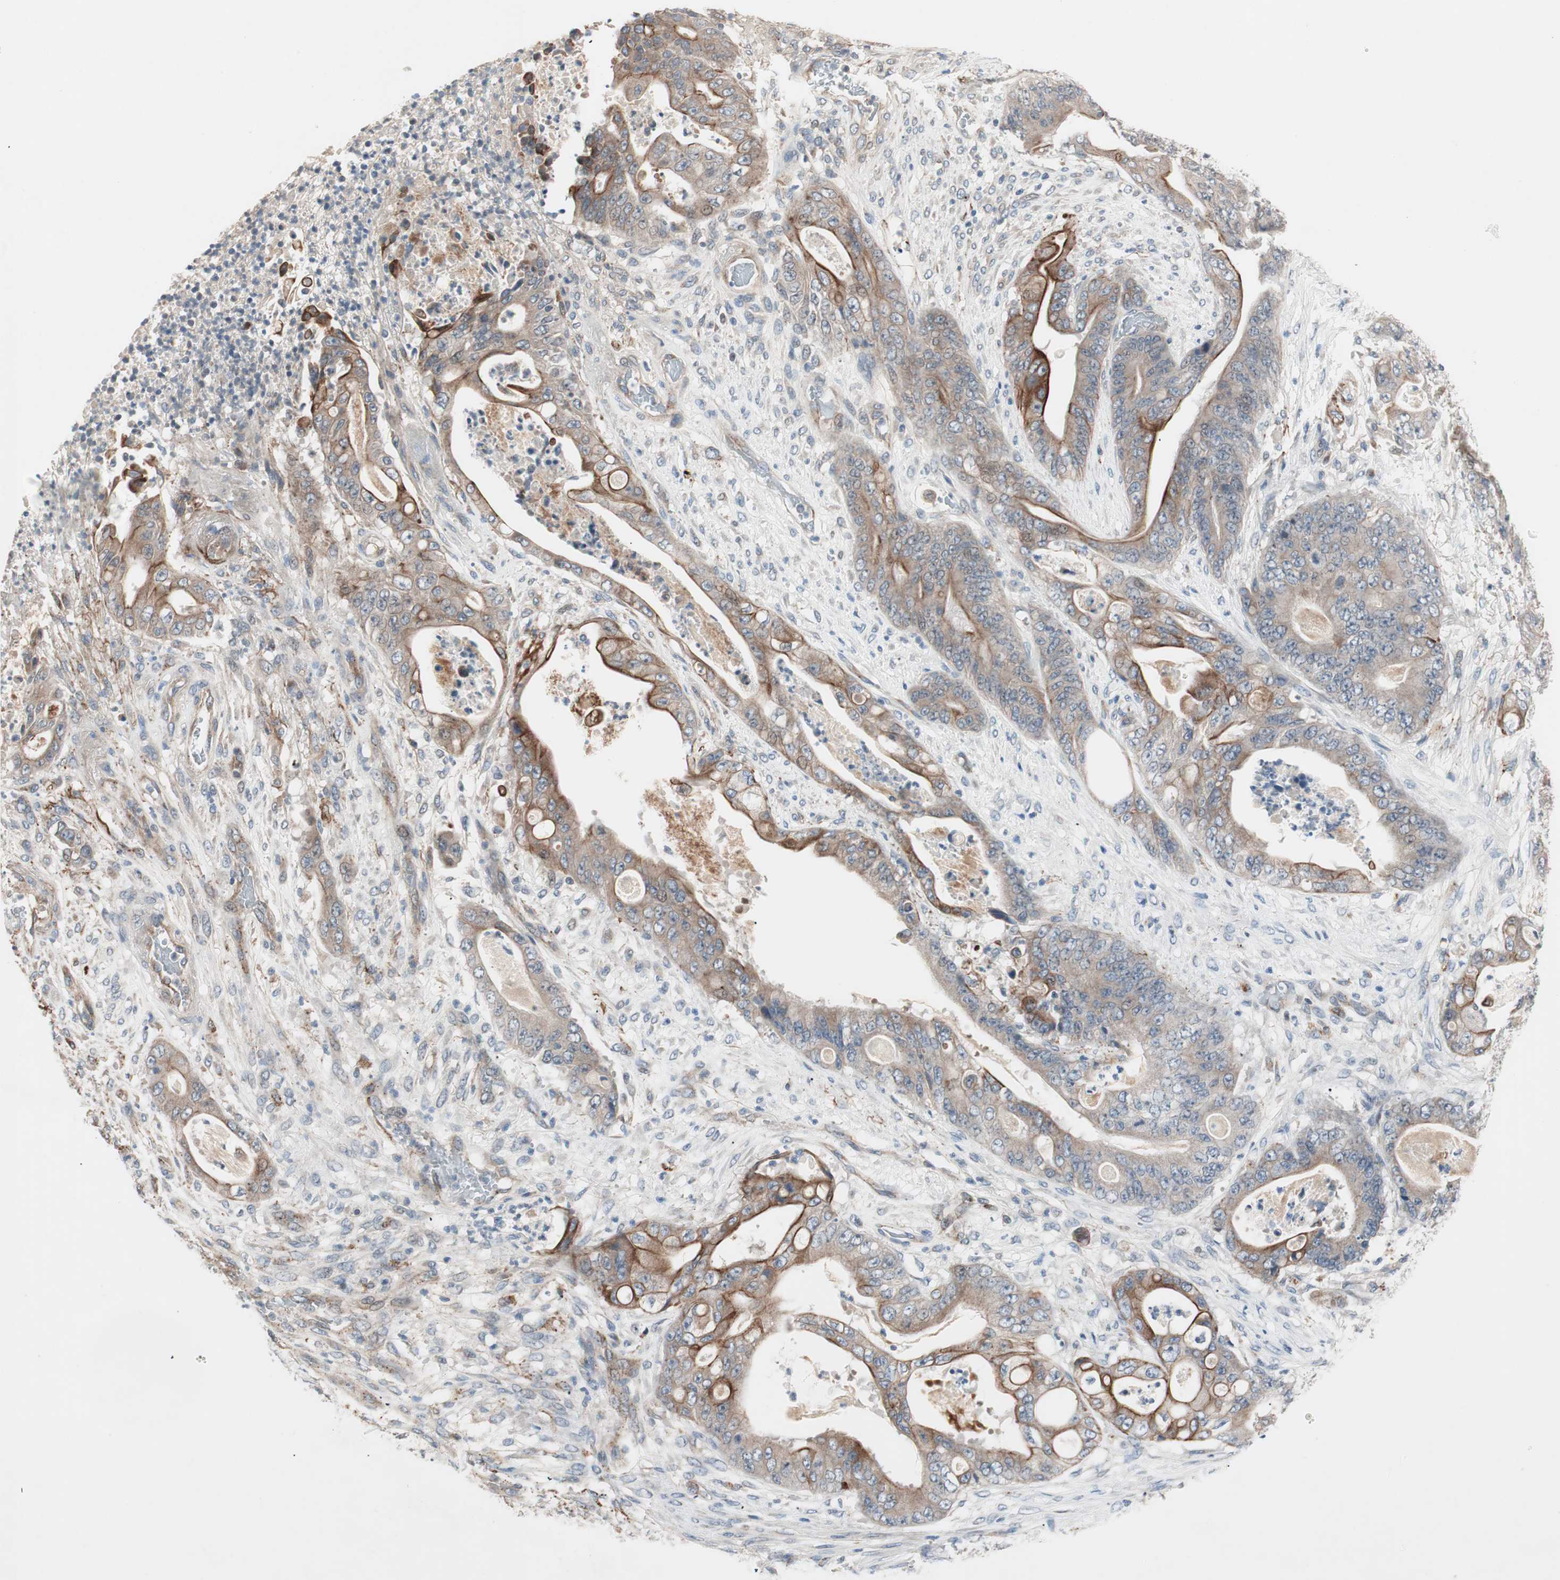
{"staining": {"intensity": "moderate", "quantity": ">75%", "location": "cytoplasmic/membranous"}, "tissue": "stomach cancer", "cell_type": "Tumor cells", "image_type": "cancer", "snomed": [{"axis": "morphology", "description": "Adenocarcinoma, NOS"}, {"axis": "topography", "description": "Stomach"}], "caption": "IHC (DAB) staining of human stomach cancer (adenocarcinoma) exhibits moderate cytoplasmic/membranous protein staining in approximately >75% of tumor cells. Immunohistochemistry (ihc) stains the protein of interest in brown and the nuclei are stained blue.", "gene": "FGFR4", "patient": {"sex": "female", "age": 73}}